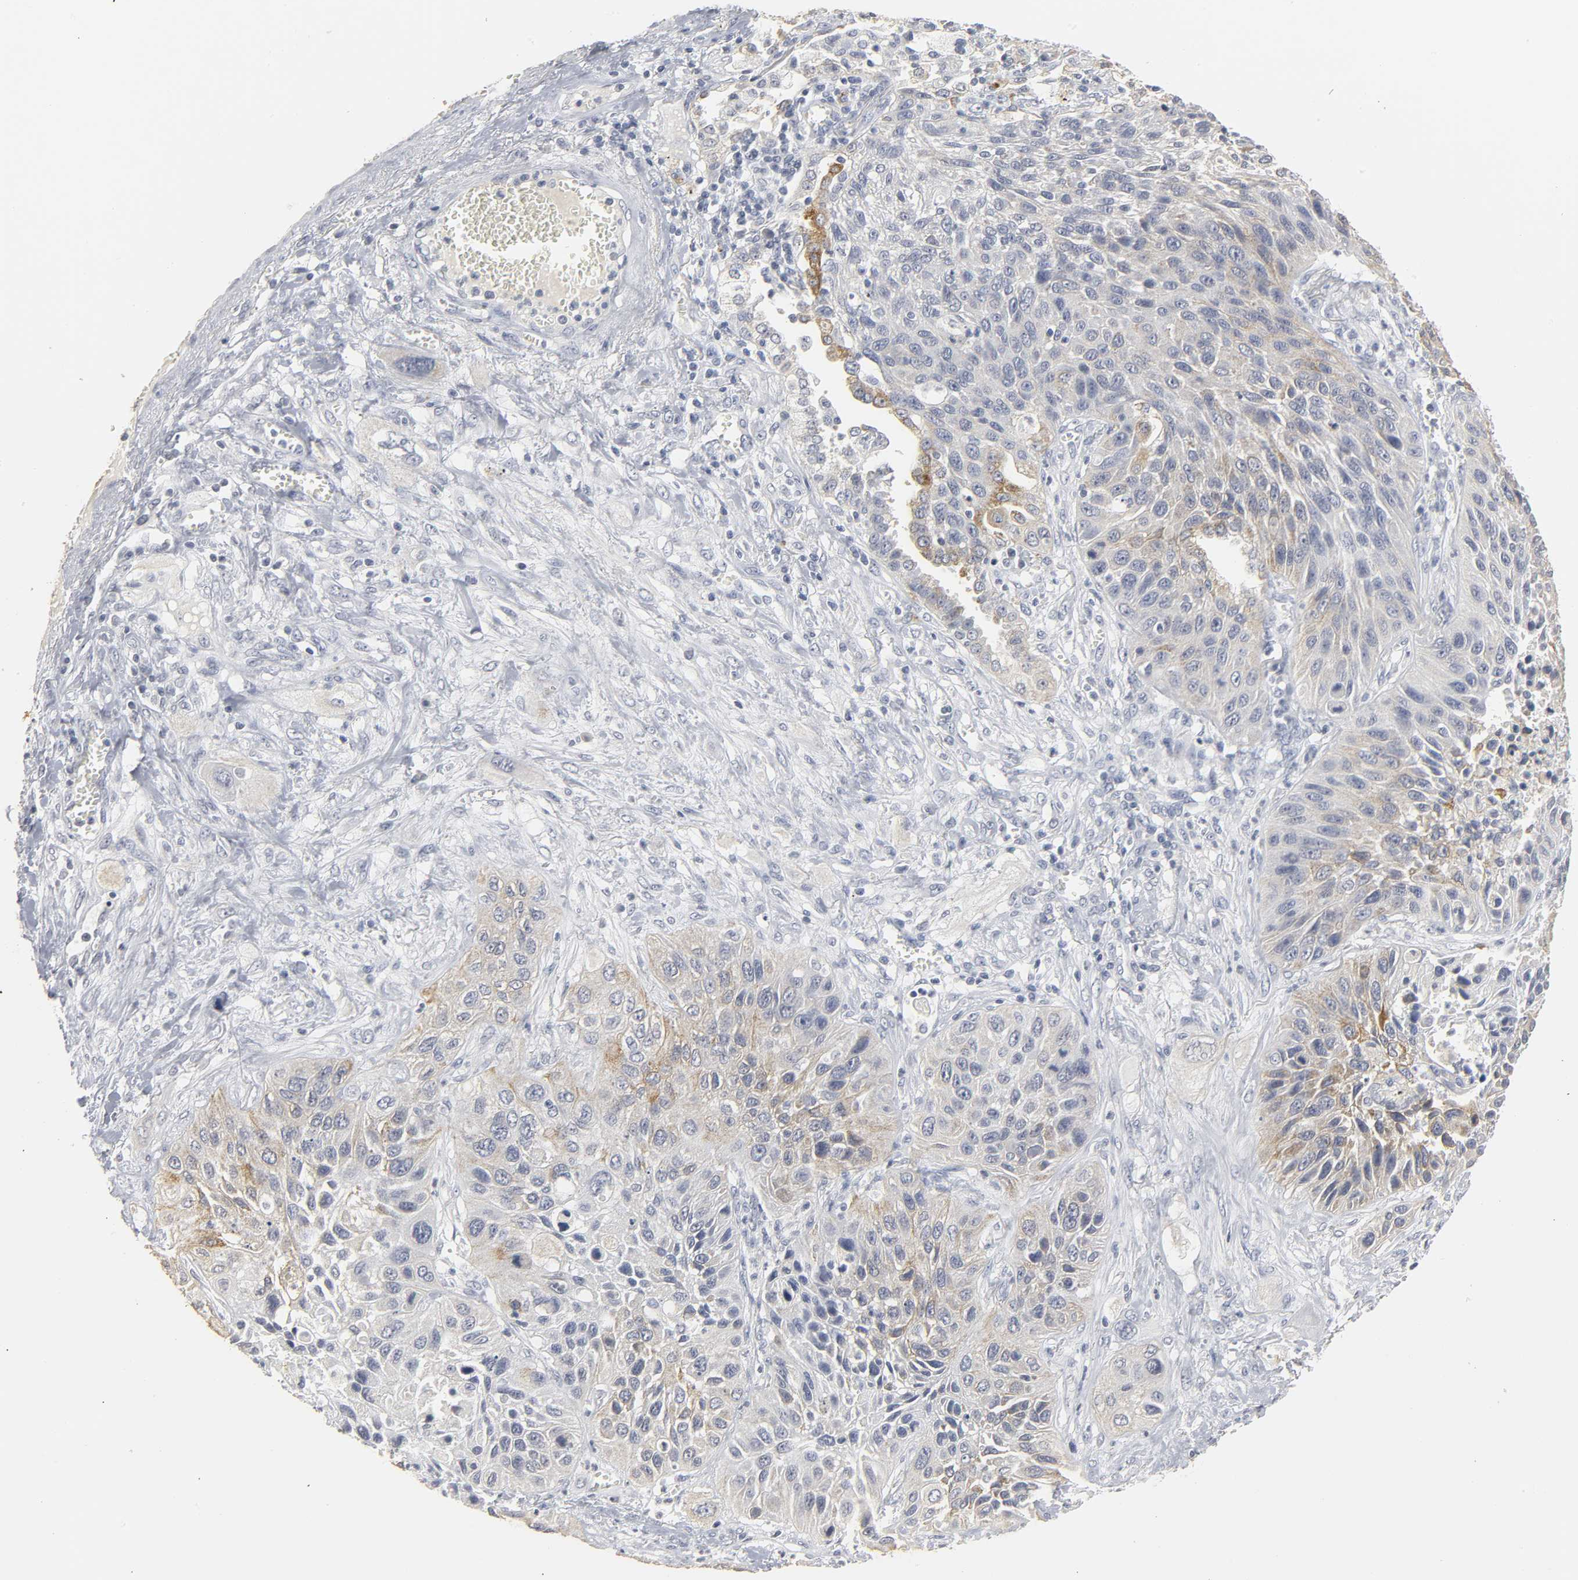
{"staining": {"intensity": "weak", "quantity": "25%-75%", "location": "cytoplasmic/membranous"}, "tissue": "lung cancer", "cell_type": "Tumor cells", "image_type": "cancer", "snomed": [{"axis": "morphology", "description": "Squamous cell carcinoma, NOS"}, {"axis": "topography", "description": "Lung"}], "caption": "Human lung cancer (squamous cell carcinoma) stained with a brown dye shows weak cytoplasmic/membranous positive positivity in about 25%-75% of tumor cells.", "gene": "TCAP", "patient": {"sex": "female", "age": 76}}